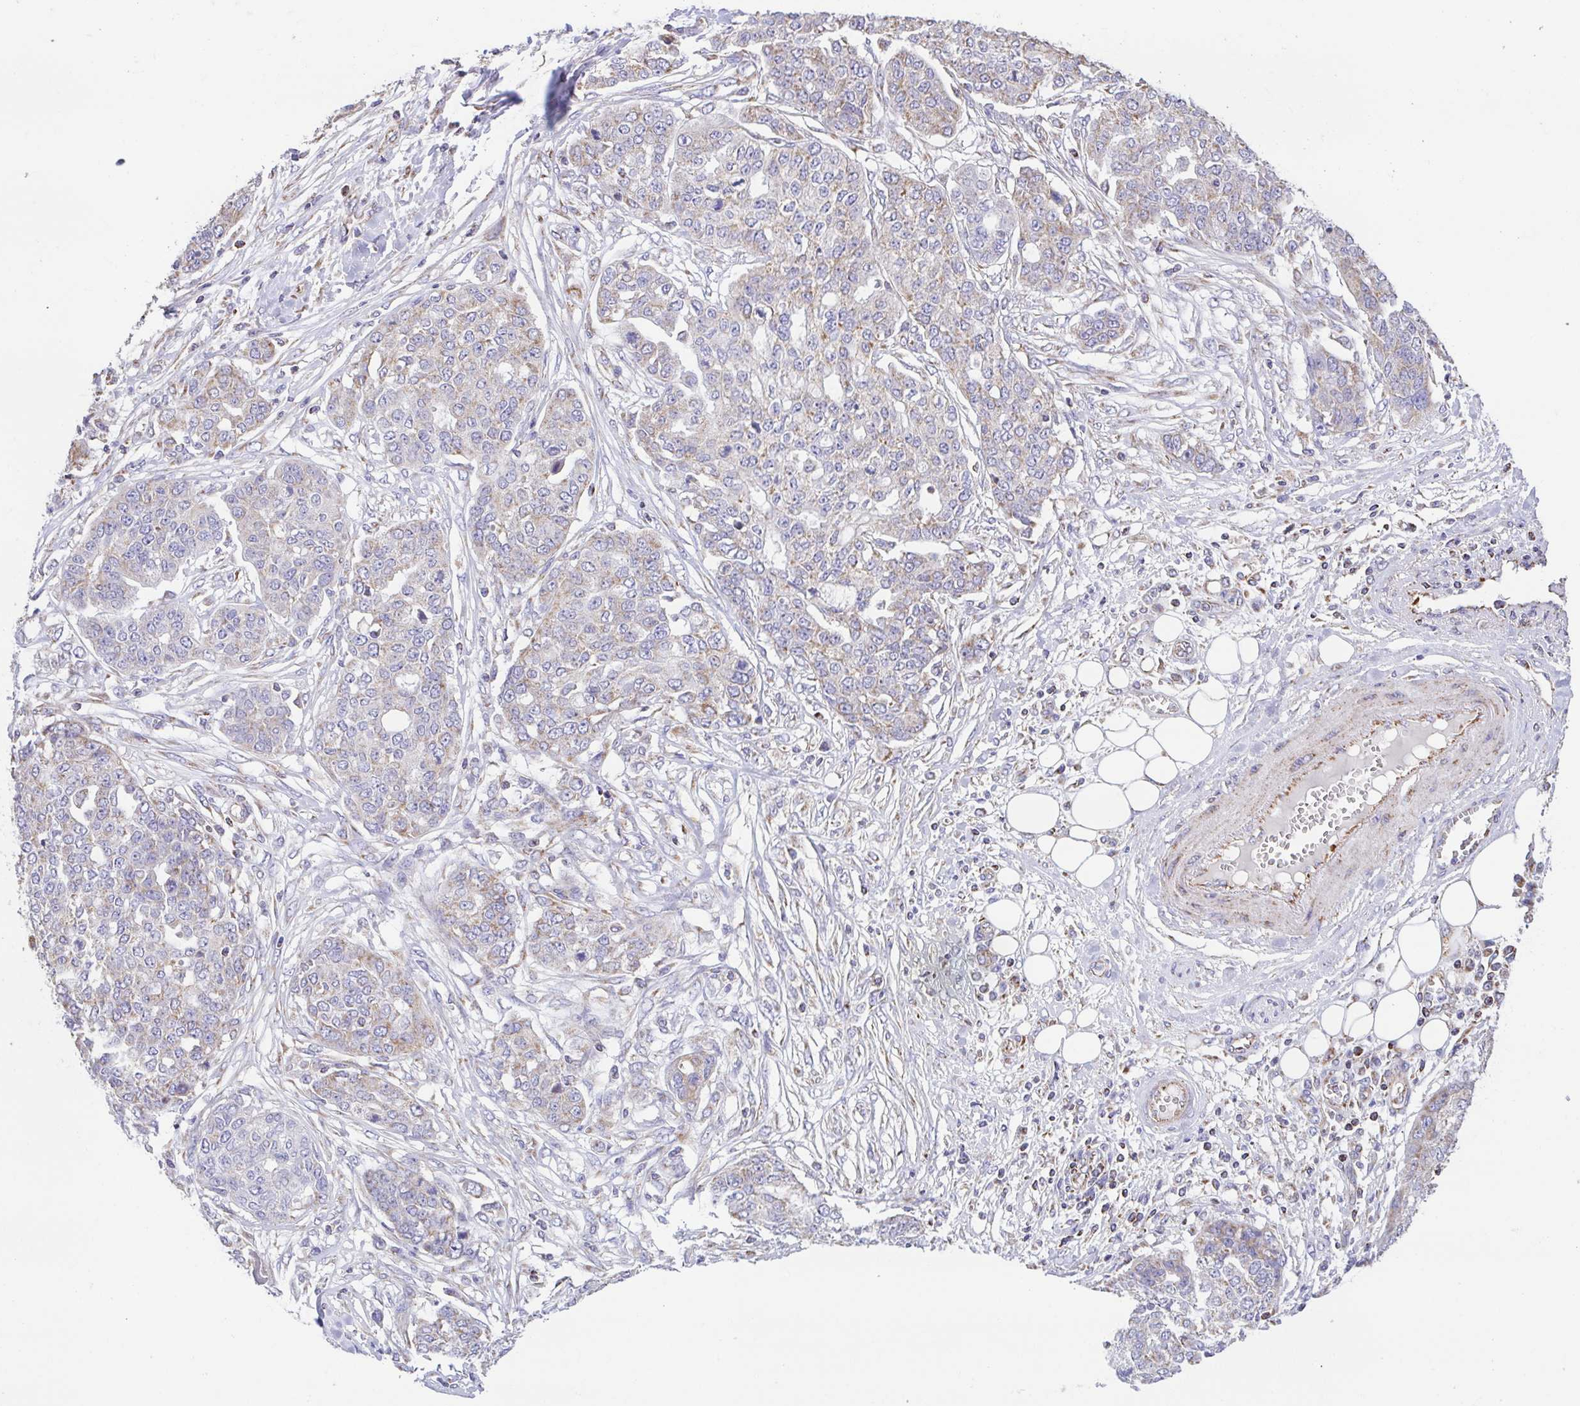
{"staining": {"intensity": "weak", "quantity": "25%-75%", "location": "cytoplasmic/membranous"}, "tissue": "ovarian cancer", "cell_type": "Tumor cells", "image_type": "cancer", "snomed": [{"axis": "morphology", "description": "Cystadenocarcinoma, serous, NOS"}, {"axis": "topography", "description": "Soft tissue"}, {"axis": "topography", "description": "Ovary"}], "caption": "A brown stain shows weak cytoplasmic/membranous expression of a protein in serous cystadenocarcinoma (ovarian) tumor cells.", "gene": "GINM1", "patient": {"sex": "female", "age": 57}}